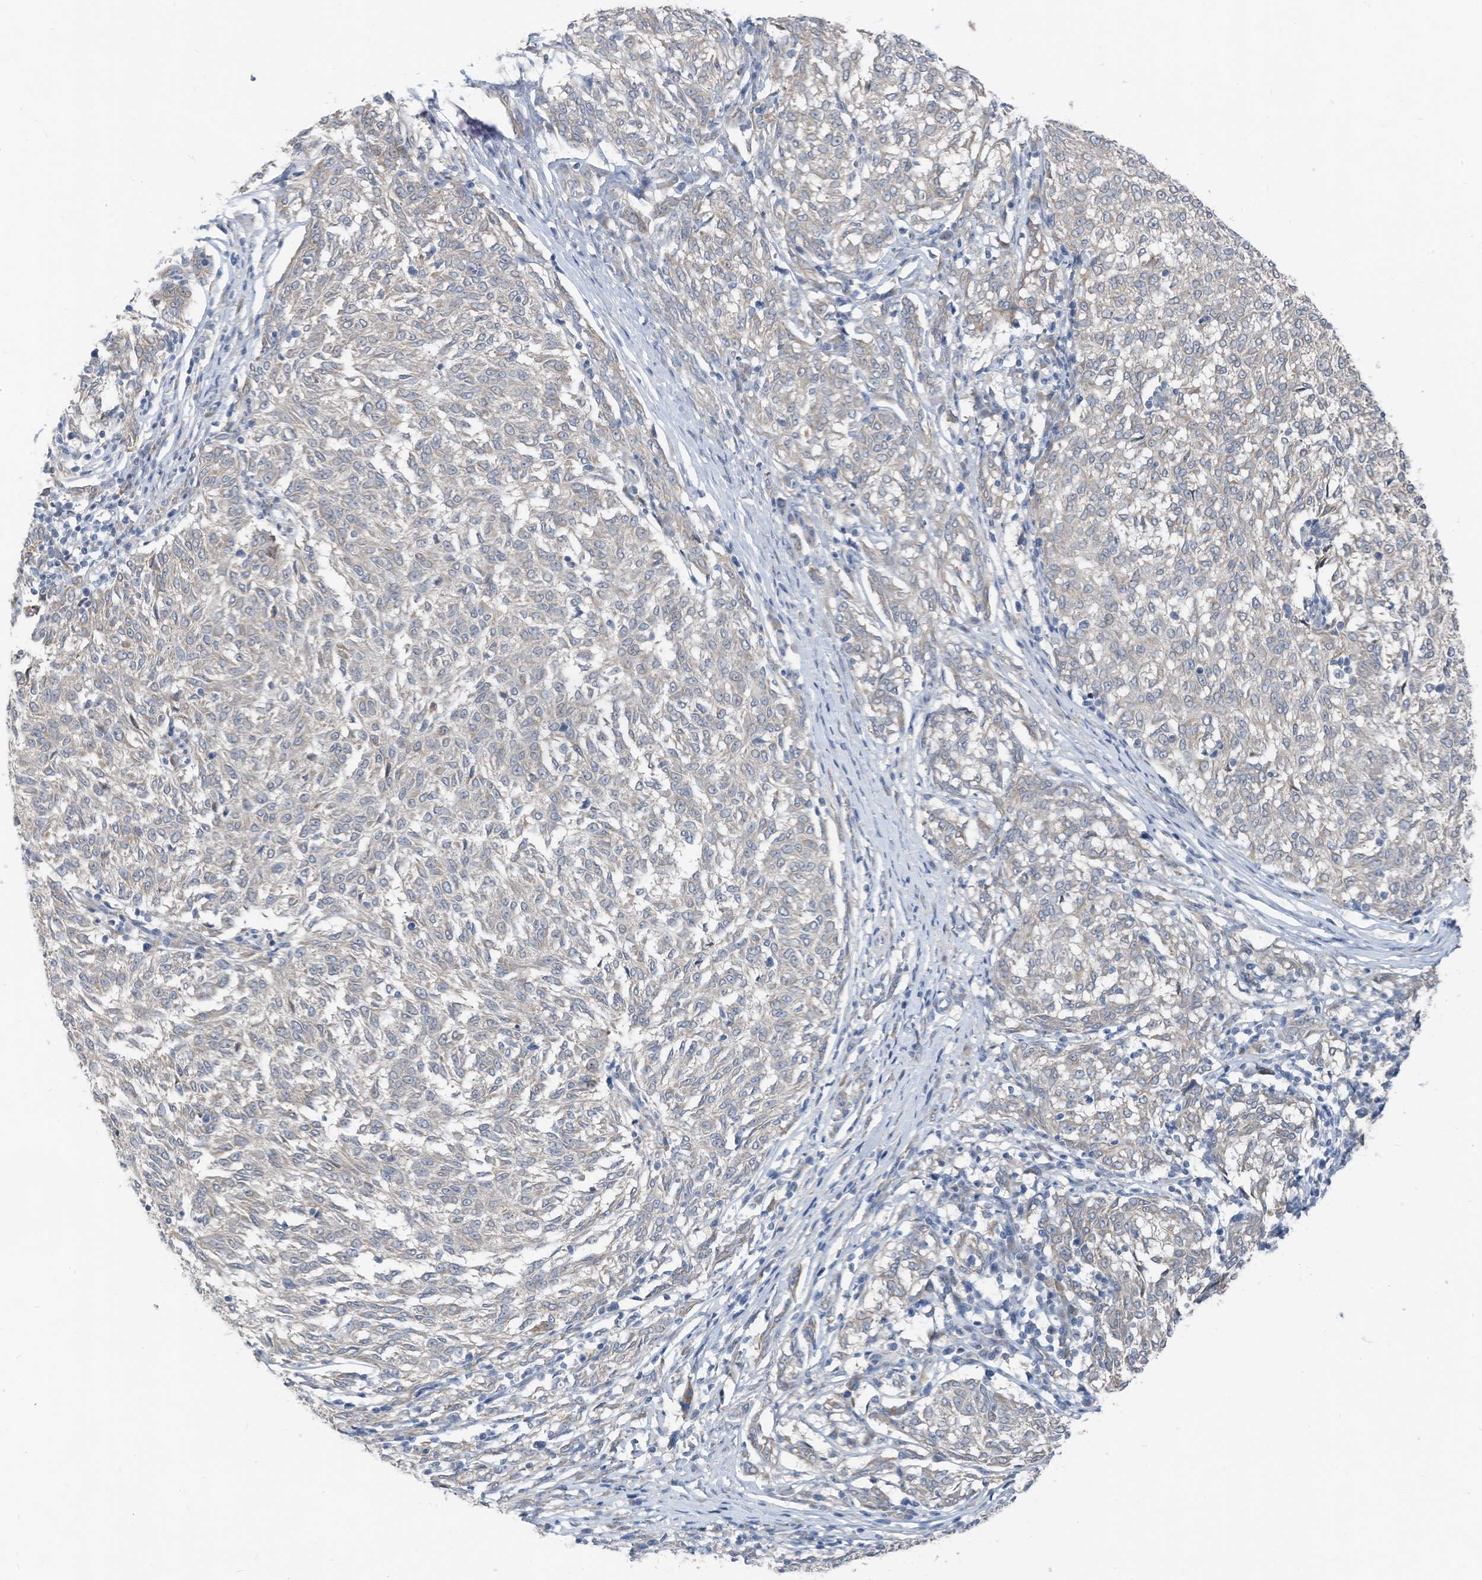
{"staining": {"intensity": "negative", "quantity": "none", "location": "none"}, "tissue": "melanoma", "cell_type": "Tumor cells", "image_type": "cancer", "snomed": [{"axis": "morphology", "description": "Malignant melanoma, NOS"}, {"axis": "topography", "description": "Skin"}], "caption": "This image is of malignant melanoma stained with immunohistochemistry (IHC) to label a protein in brown with the nuclei are counter-stained blue. There is no staining in tumor cells.", "gene": "LDAH", "patient": {"sex": "female", "age": 72}}